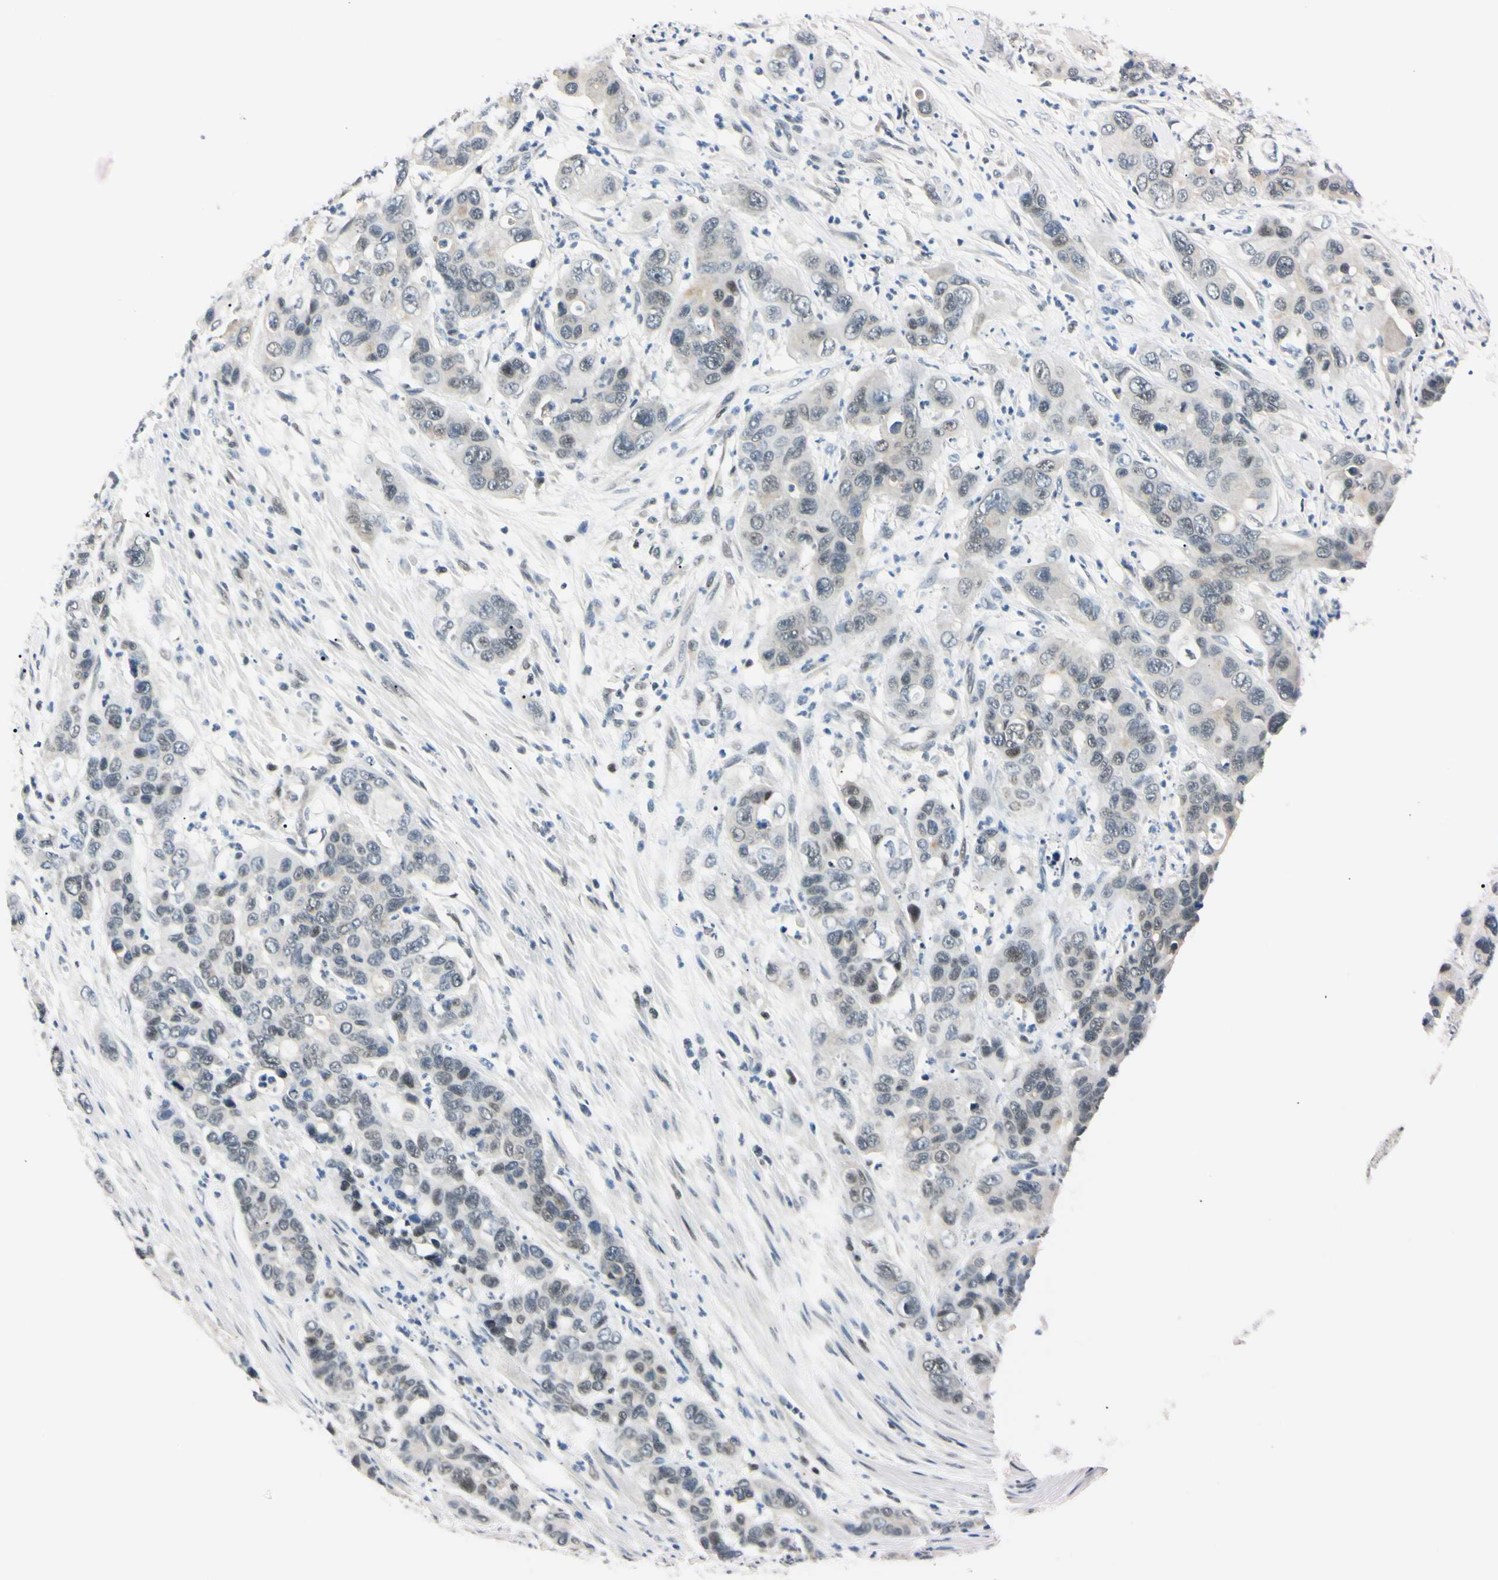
{"staining": {"intensity": "weak", "quantity": "25%-75%", "location": "nuclear"}, "tissue": "pancreatic cancer", "cell_type": "Tumor cells", "image_type": "cancer", "snomed": [{"axis": "morphology", "description": "Adenocarcinoma, NOS"}, {"axis": "topography", "description": "Pancreas"}], "caption": "Immunohistochemistry (IHC) (DAB (3,3'-diaminobenzidine)) staining of human pancreatic cancer (adenocarcinoma) shows weak nuclear protein positivity in about 25%-75% of tumor cells.", "gene": "C1orf174", "patient": {"sex": "female", "age": 71}}